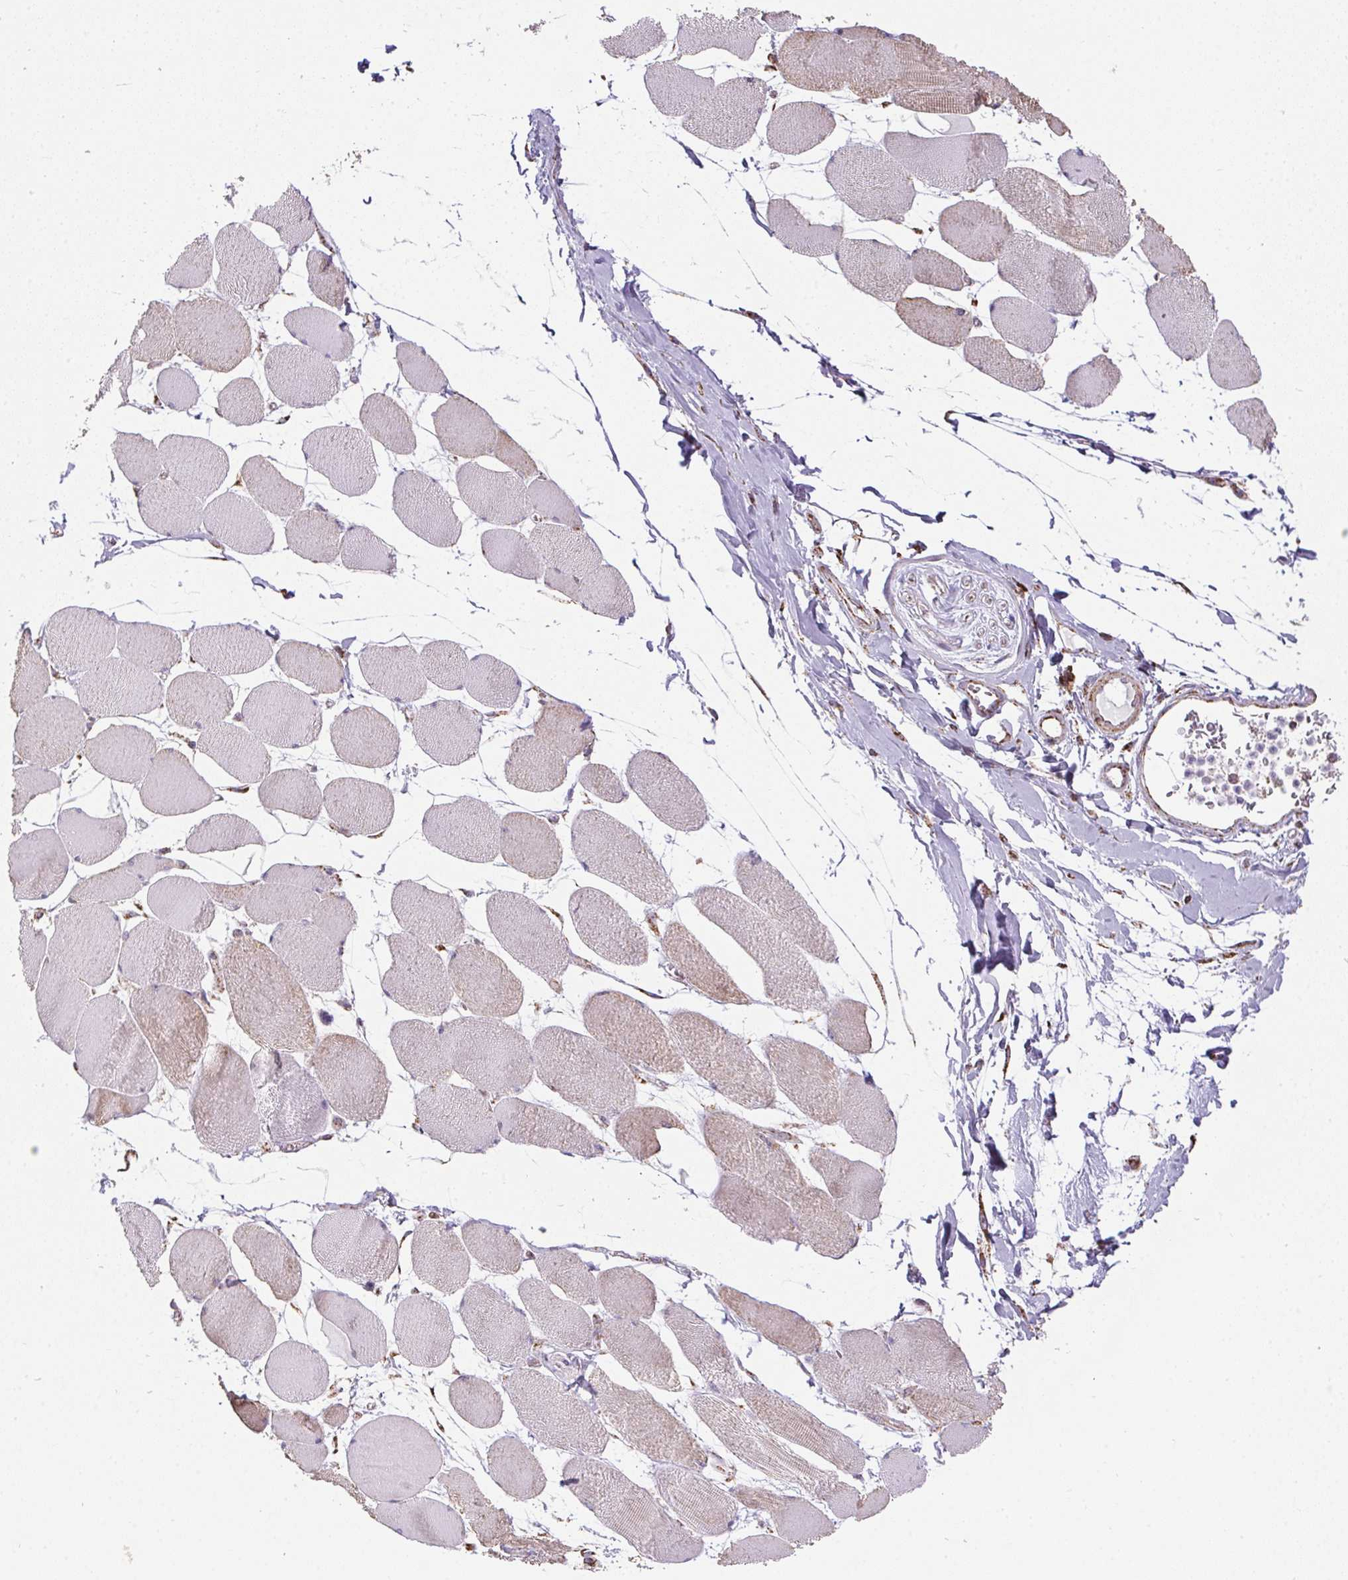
{"staining": {"intensity": "moderate", "quantity": "25%-75%", "location": "cytoplasmic/membranous"}, "tissue": "skeletal muscle", "cell_type": "Myocytes", "image_type": "normal", "snomed": [{"axis": "morphology", "description": "Normal tissue, NOS"}, {"axis": "topography", "description": "Skeletal muscle"}], "caption": "Immunohistochemistry (IHC) staining of normal skeletal muscle, which exhibits medium levels of moderate cytoplasmic/membranous positivity in approximately 25%-75% of myocytes indicating moderate cytoplasmic/membranous protein positivity. The staining was performed using DAB (3,3'-diaminobenzidine) (brown) for protein detection and nuclei were counterstained in hematoxylin (blue).", "gene": "MAPK11", "patient": {"sex": "female", "age": 75}}